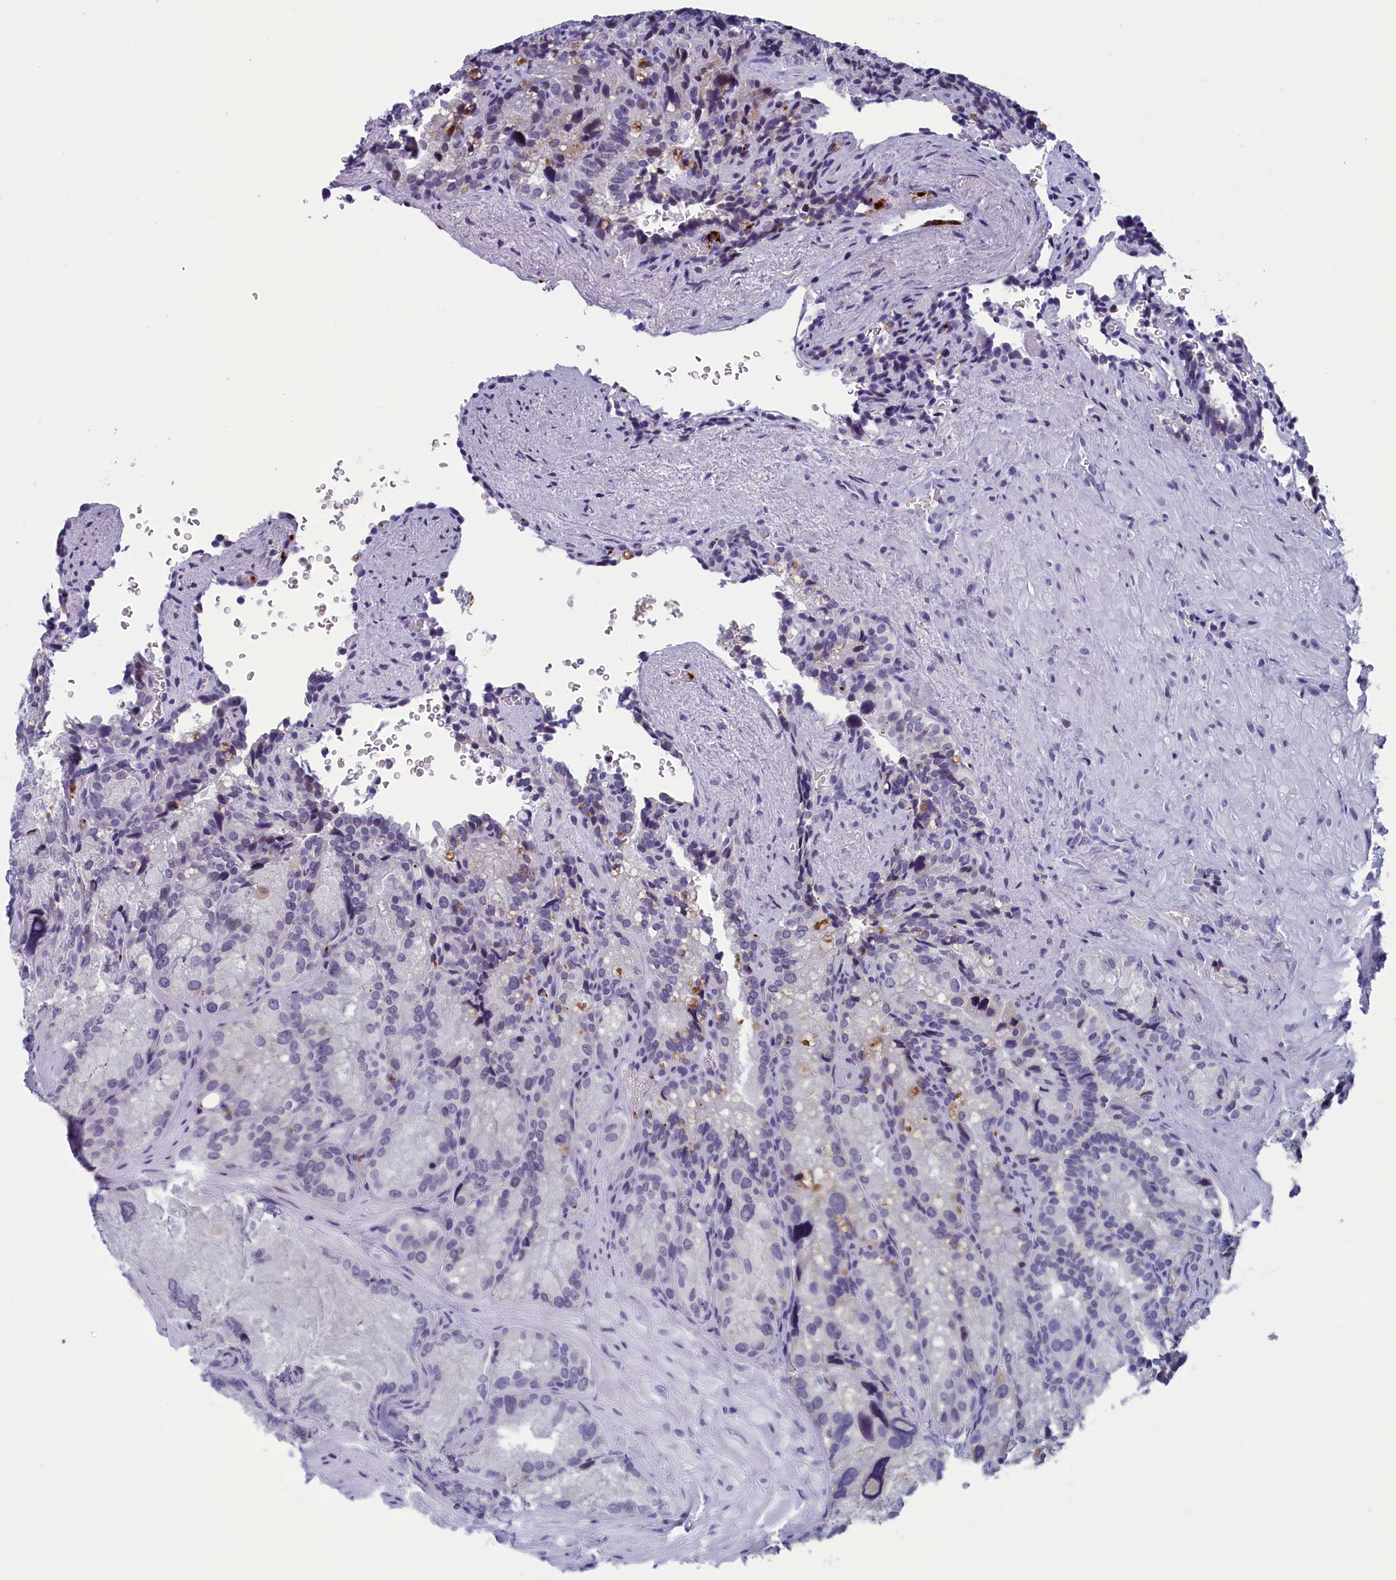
{"staining": {"intensity": "negative", "quantity": "none", "location": "none"}, "tissue": "seminal vesicle", "cell_type": "Glandular cells", "image_type": "normal", "snomed": [{"axis": "morphology", "description": "Normal tissue, NOS"}, {"axis": "topography", "description": "Seminal veicle"}], "caption": "IHC histopathology image of benign human seminal vesicle stained for a protein (brown), which shows no expression in glandular cells.", "gene": "AIFM2", "patient": {"sex": "male", "age": 62}}